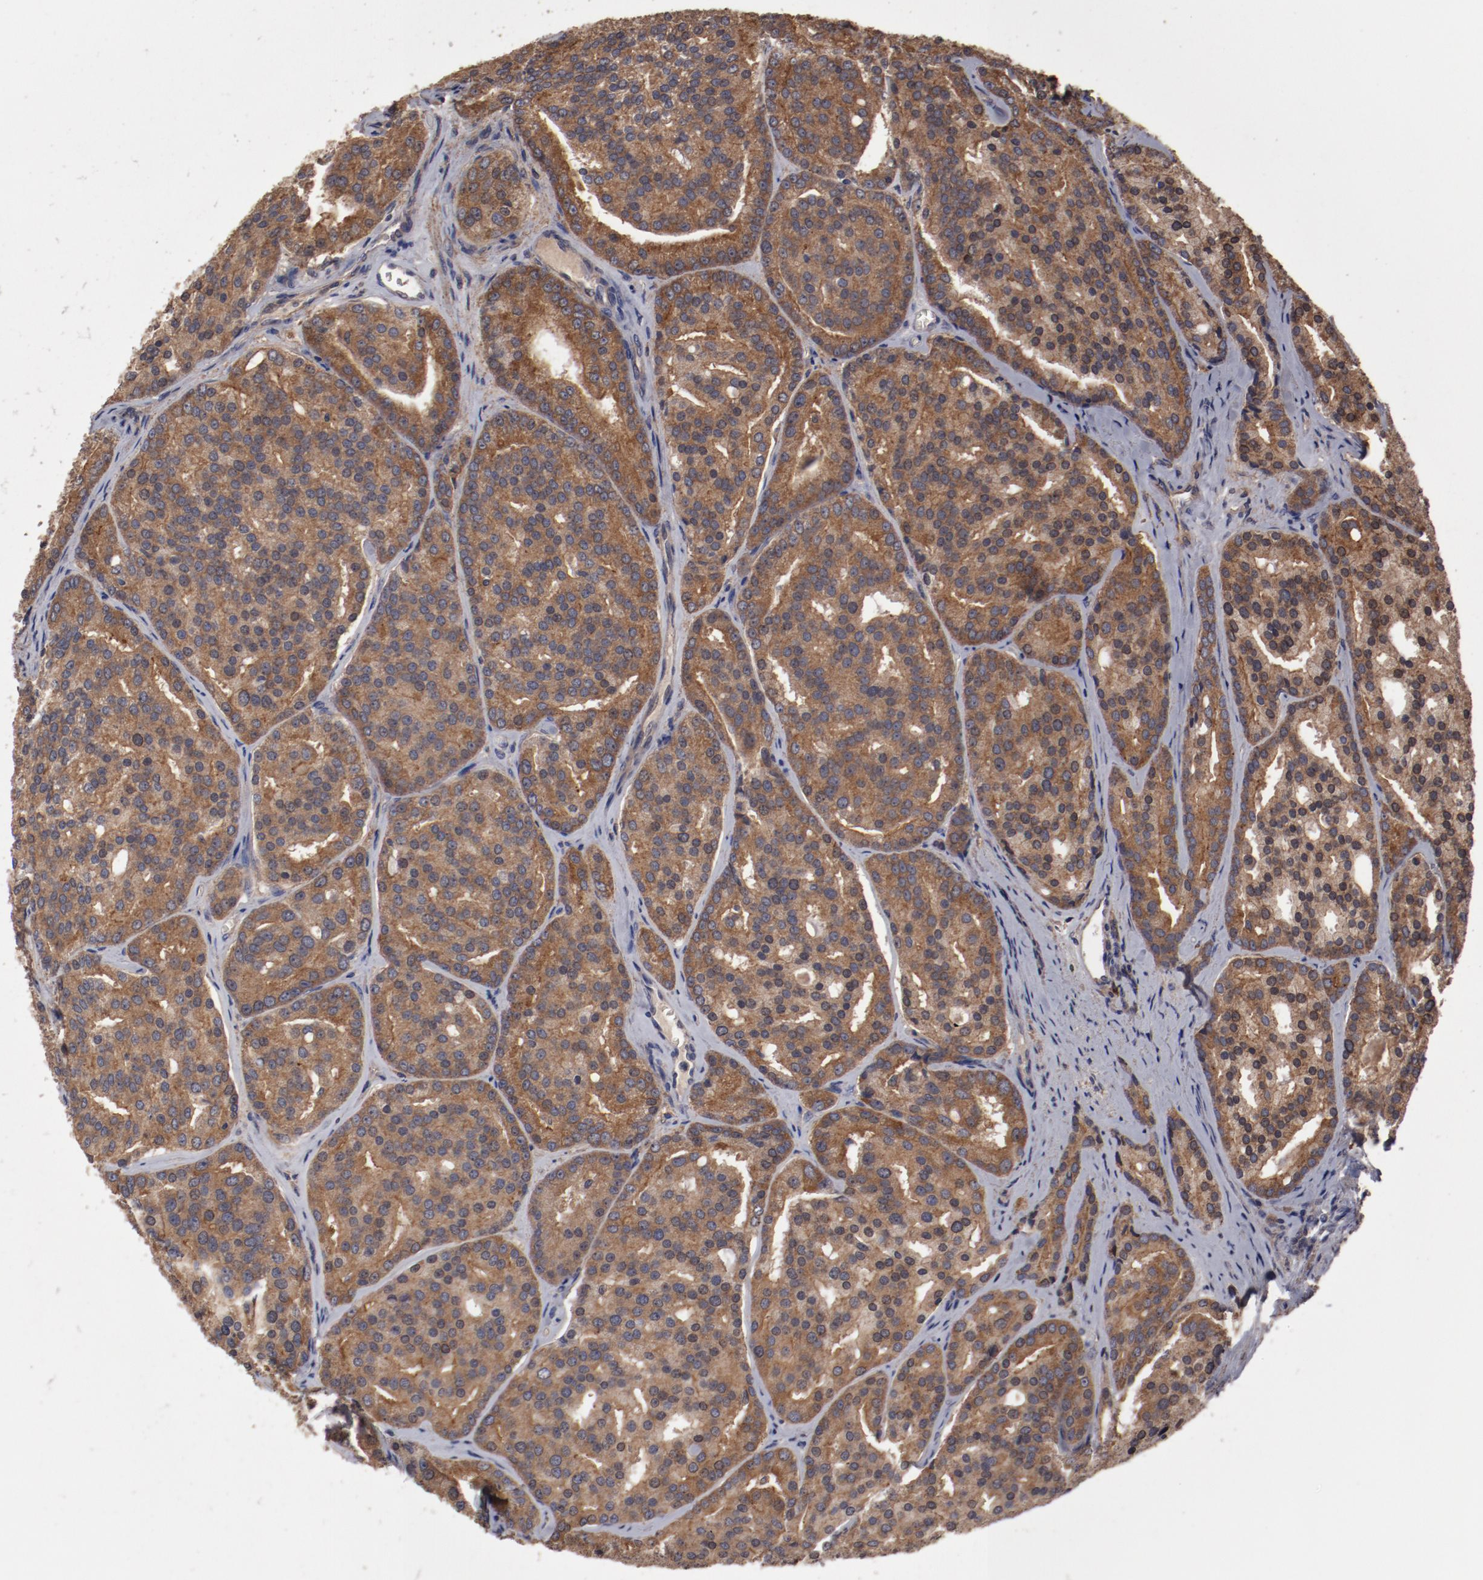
{"staining": {"intensity": "strong", "quantity": ">75%", "location": "cytoplasmic/membranous"}, "tissue": "prostate cancer", "cell_type": "Tumor cells", "image_type": "cancer", "snomed": [{"axis": "morphology", "description": "Adenocarcinoma, High grade"}, {"axis": "topography", "description": "Prostate"}], "caption": "Protein staining of prostate cancer (high-grade adenocarcinoma) tissue demonstrates strong cytoplasmic/membranous positivity in approximately >75% of tumor cells.", "gene": "LRRC75B", "patient": {"sex": "male", "age": 64}}